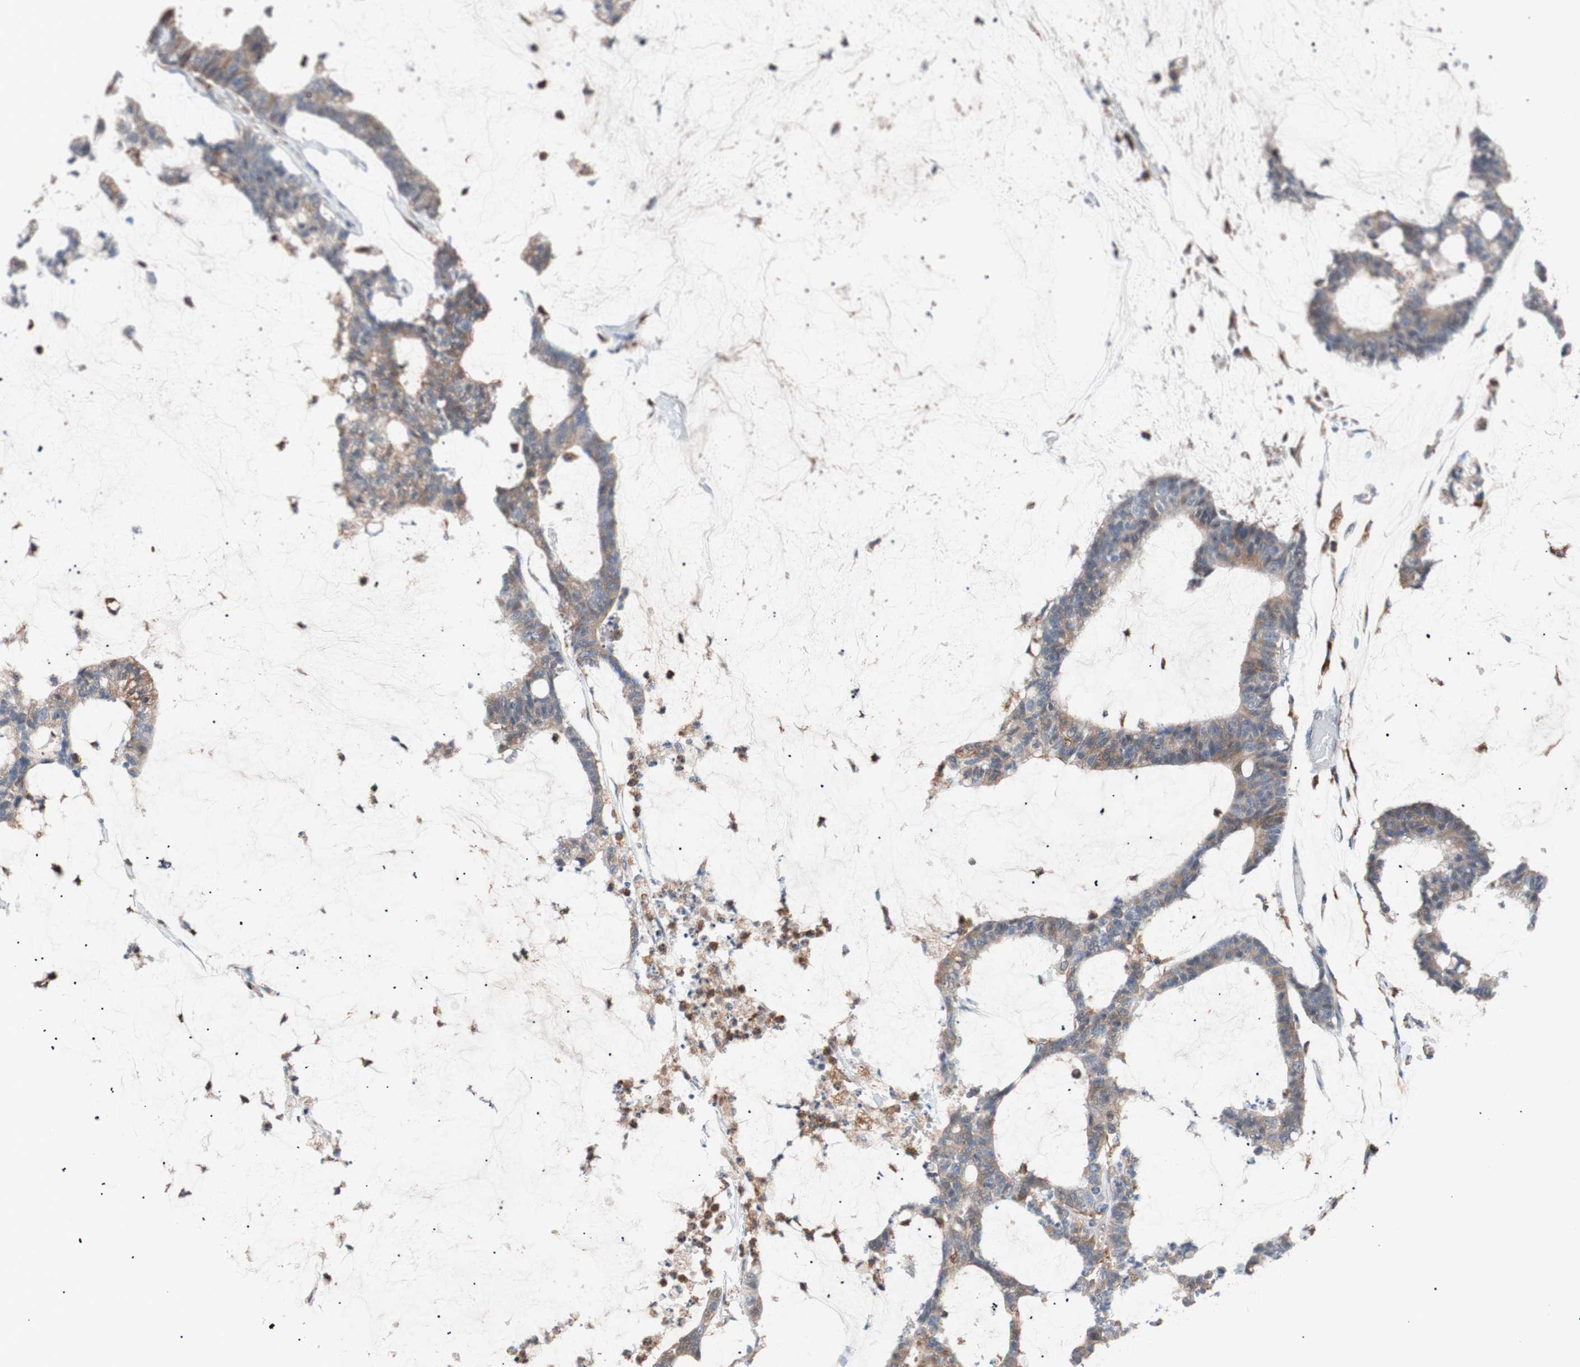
{"staining": {"intensity": "weak", "quantity": "<25%", "location": "cytoplasmic/membranous"}, "tissue": "colorectal cancer", "cell_type": "Tumor cells", "image_type": "cancer", "snomed": [{"axis": "morphology", "description": "Adenocarcinoma, NOS"}, {"axis": "topography", "description": "Colon"}], "caption": "Tumor cells show no significant expression in colorectal cancer.", "gene": "LITAF", "patient": {"sex": "female", "age": 84}}